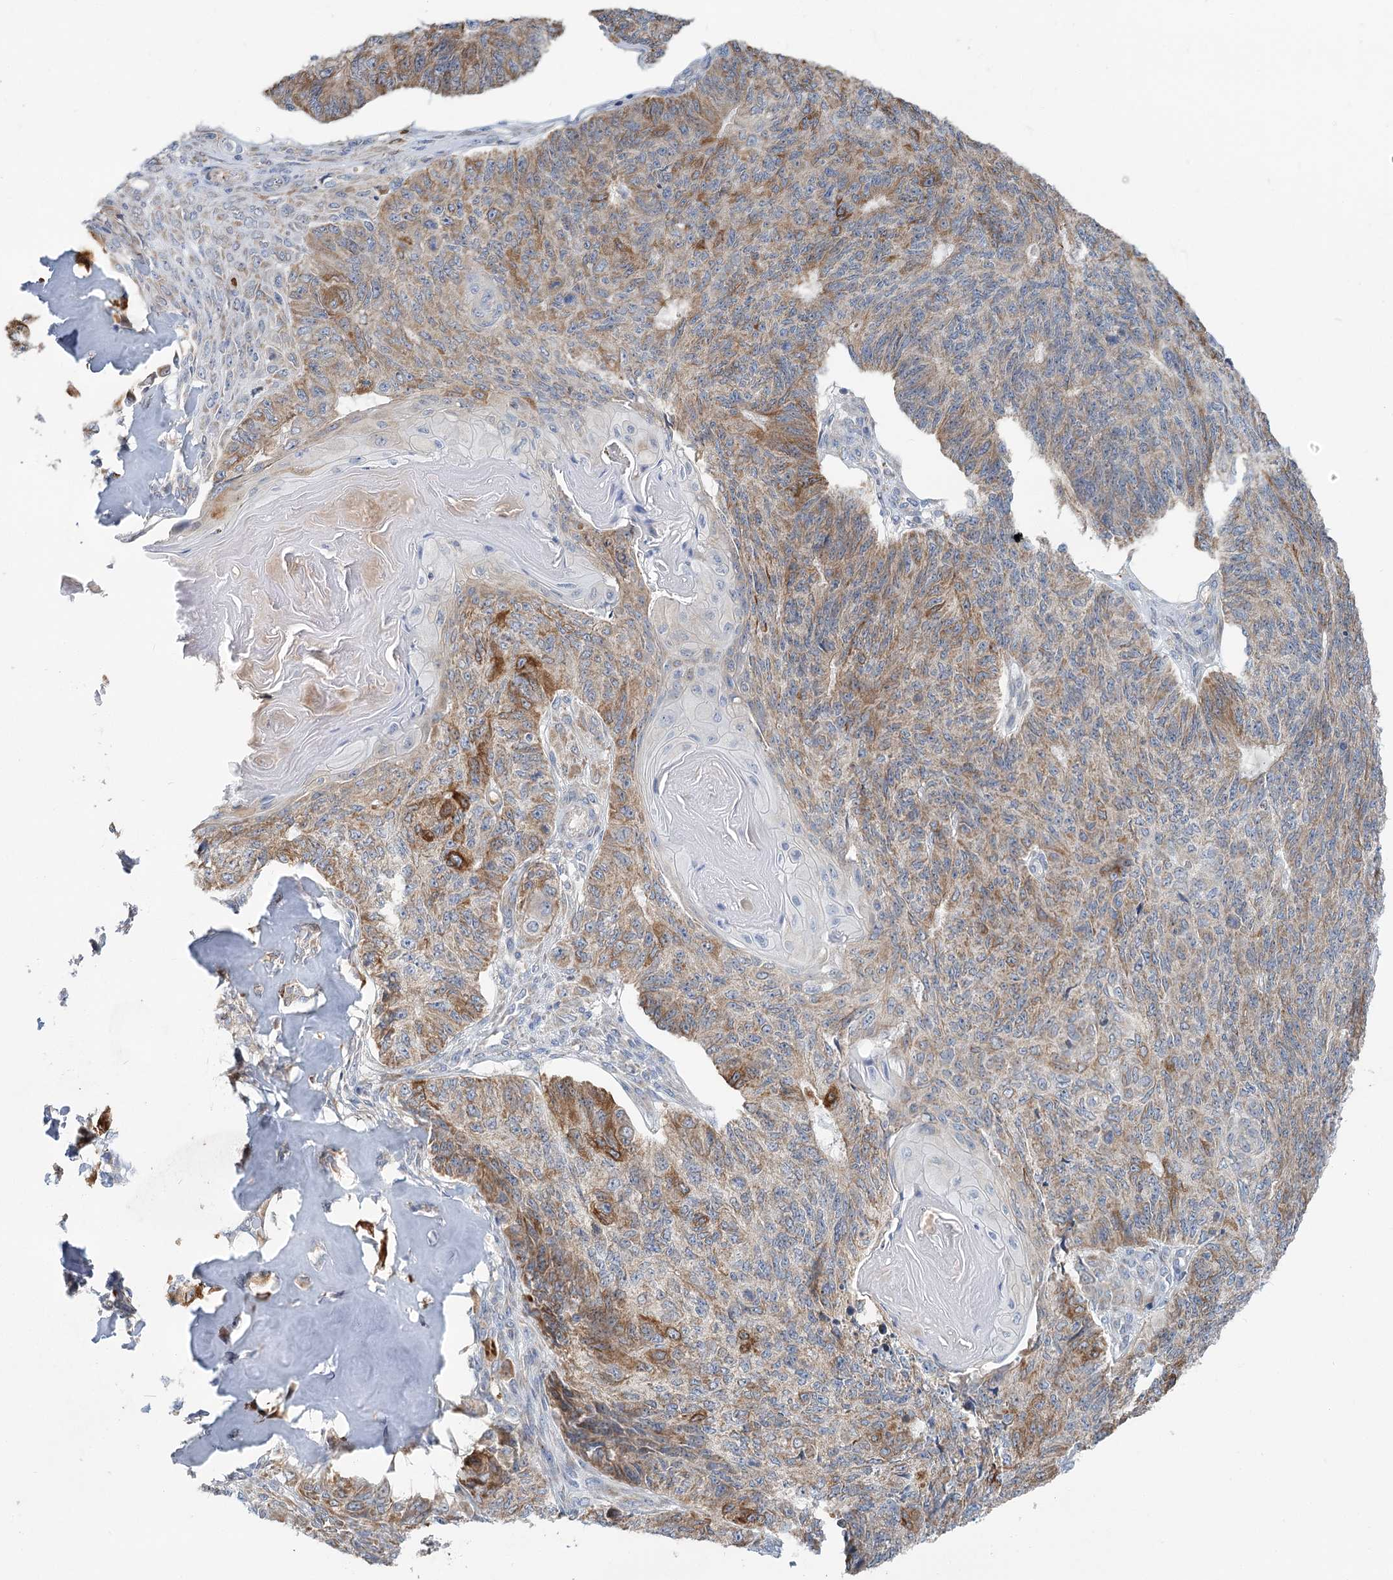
{"staining": {"intensity": "moderate", "quantity": ">75%", "location": "cytoplasmic/membranous"}, "tissue": "endometrial cancer", "cell_type": "Tumor cells", "image_type": "cancer", "snomed": [{"axis": "morphology", "description": "Adenocarcinoma, NOS"}, {"axis": "topography", "description": "Endometrium"}], "caption": "Immunohistochemical staining of adenocarcinoma (endometrial) shows medium levels of moderate cytoplasmic/membranous positivity in approximately >75% of tumor cells.", "gene": "CIB4", "patient": {"sex": "female", "age": 32}}